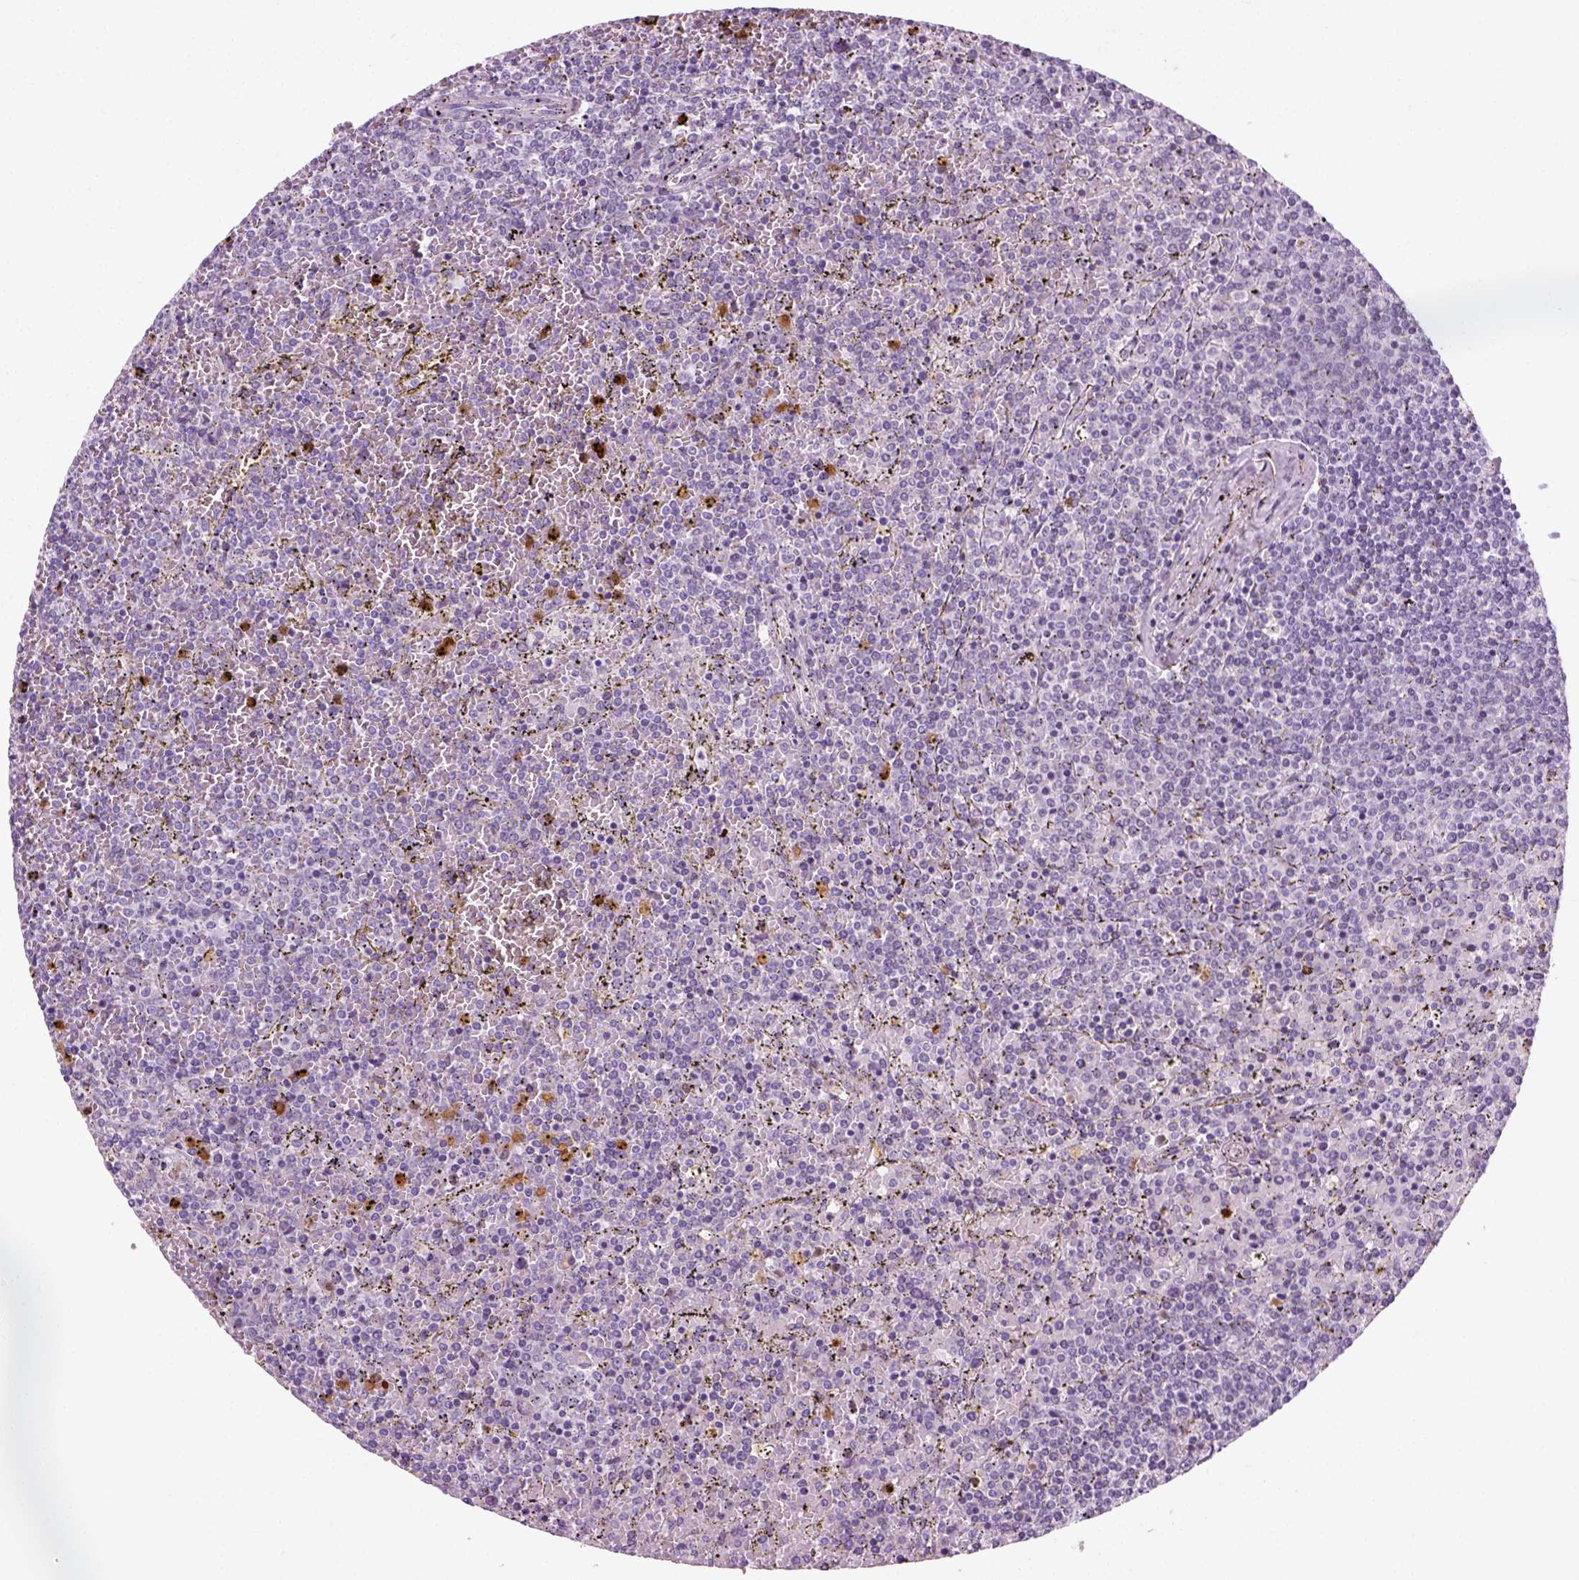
{"staining": {"intensity": "negative", "quantity": "none", "location": "none"}, "tissue": "lymphoma", "cell_type": "Tumor cells", "image_type": "cancer", "snomed": [{"axis": "morphology", "description": "Malignant lymphoma, non-Hodgkin's type, Low grade"}, {"axis": "topography", "description": "Spleen"}], "caption": "Immunohistochemistry histopathology image of neoplastic tissue: human low-grade malignant lymphoma, non-Hodgkin's type stained with DAB (3,3'-diaminobenzidine) demonstrates no significant protein expression in tumor cells. Brightfield microscopy of immunohistochemistry stained with DAB (brown) and hematoxylin (blue), captured at high magnification.", "gene": "IL4", "patient": {"sex": "female", "age": 77}}